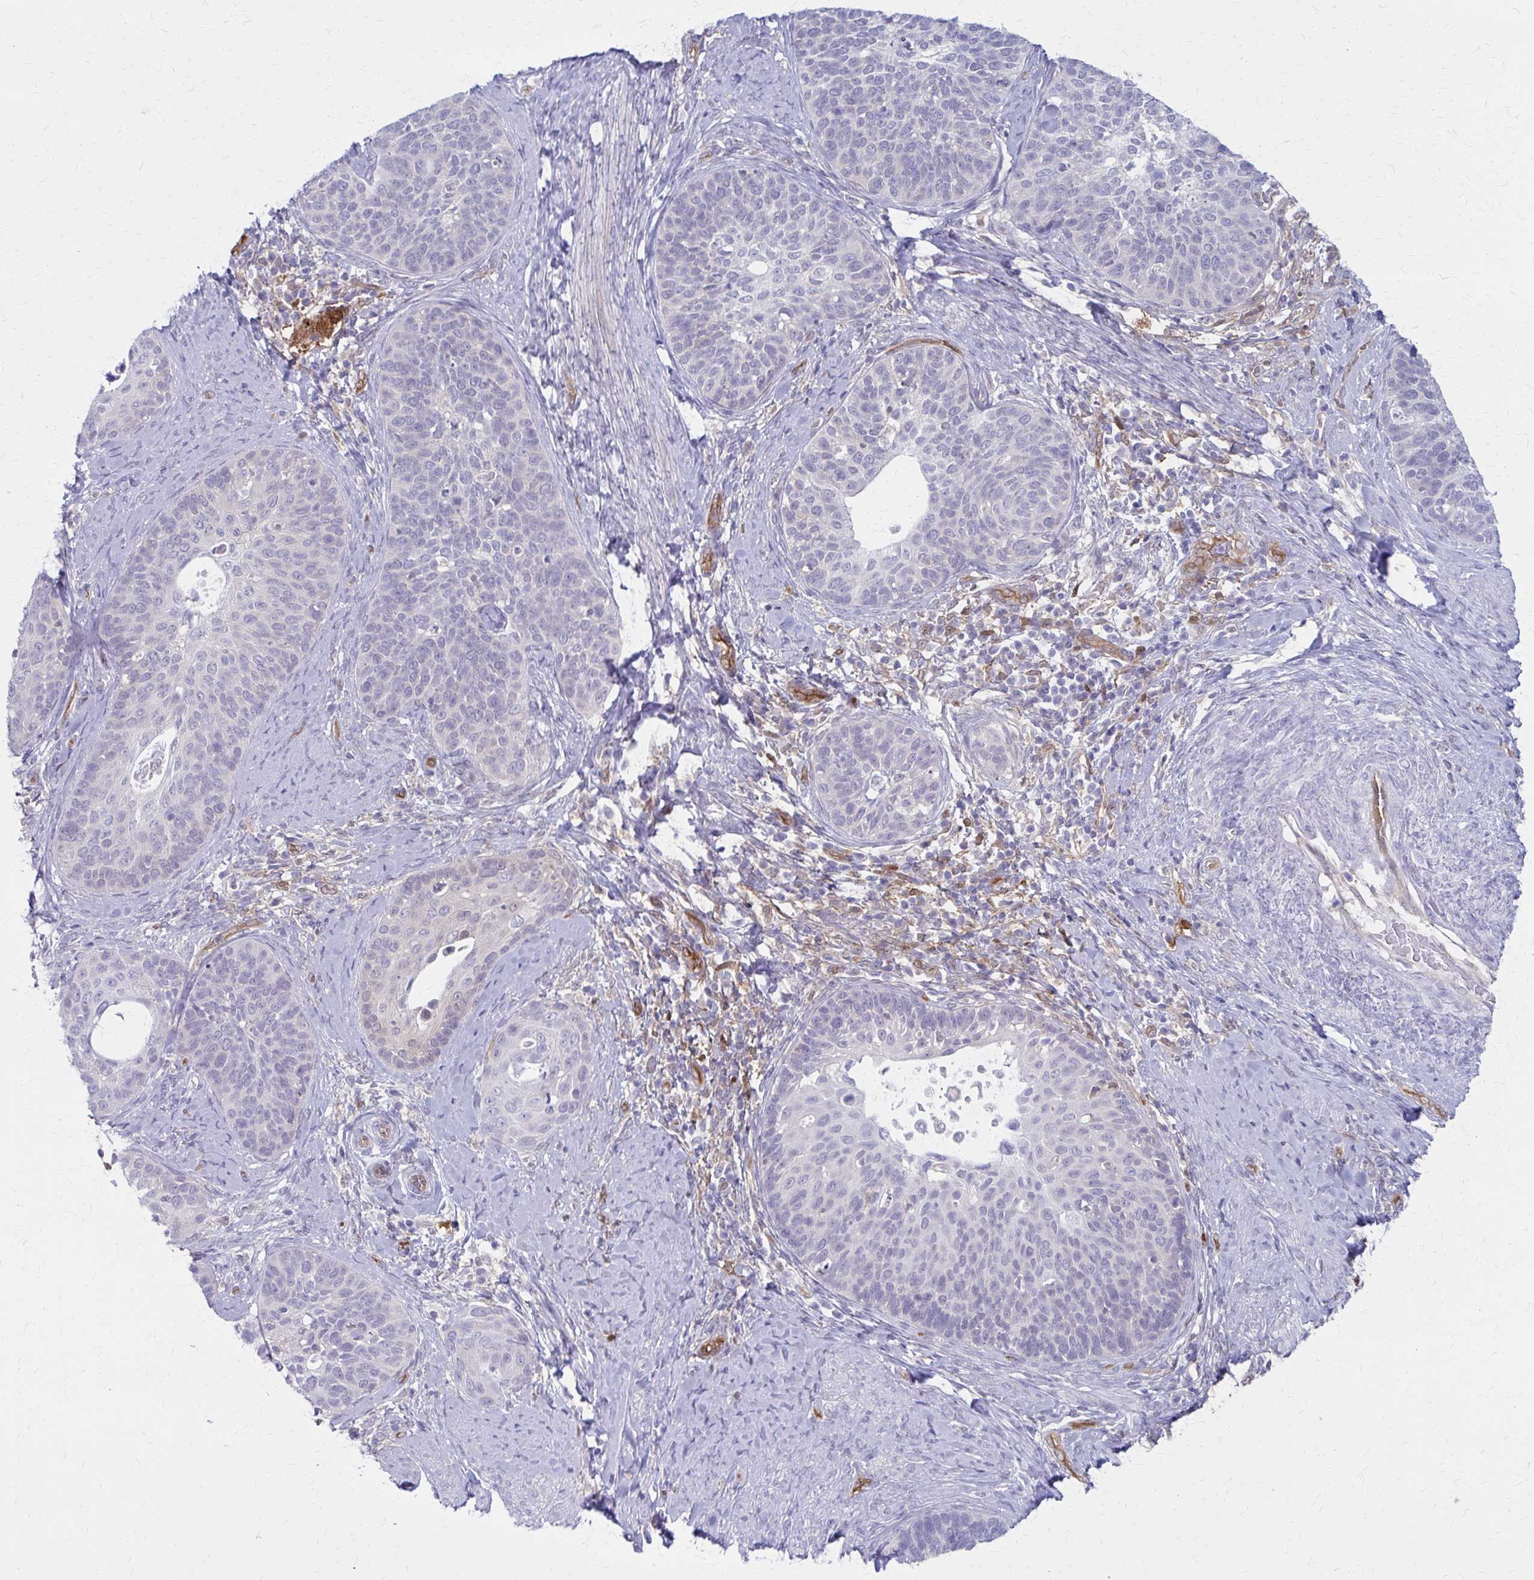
{"staining": {"intensity": "negative", "quantity": "none", "location": "none"}, "tissue": "cervical cancer", "cell_type": "Tumor cells", "image_type": "cancer", "snomed": [{"axis": "morphology", "description": "Squamous cell carcinoma, NOS"}, {"axis": "topography", "description": "Cervix"}], "caption": "Immunohistochemical staining of cervical squamous cell carcinoma displays no significant positivity in tumor cells.", "gene": "CLIC2", "patient": {"sex": "female", "age": 69}}